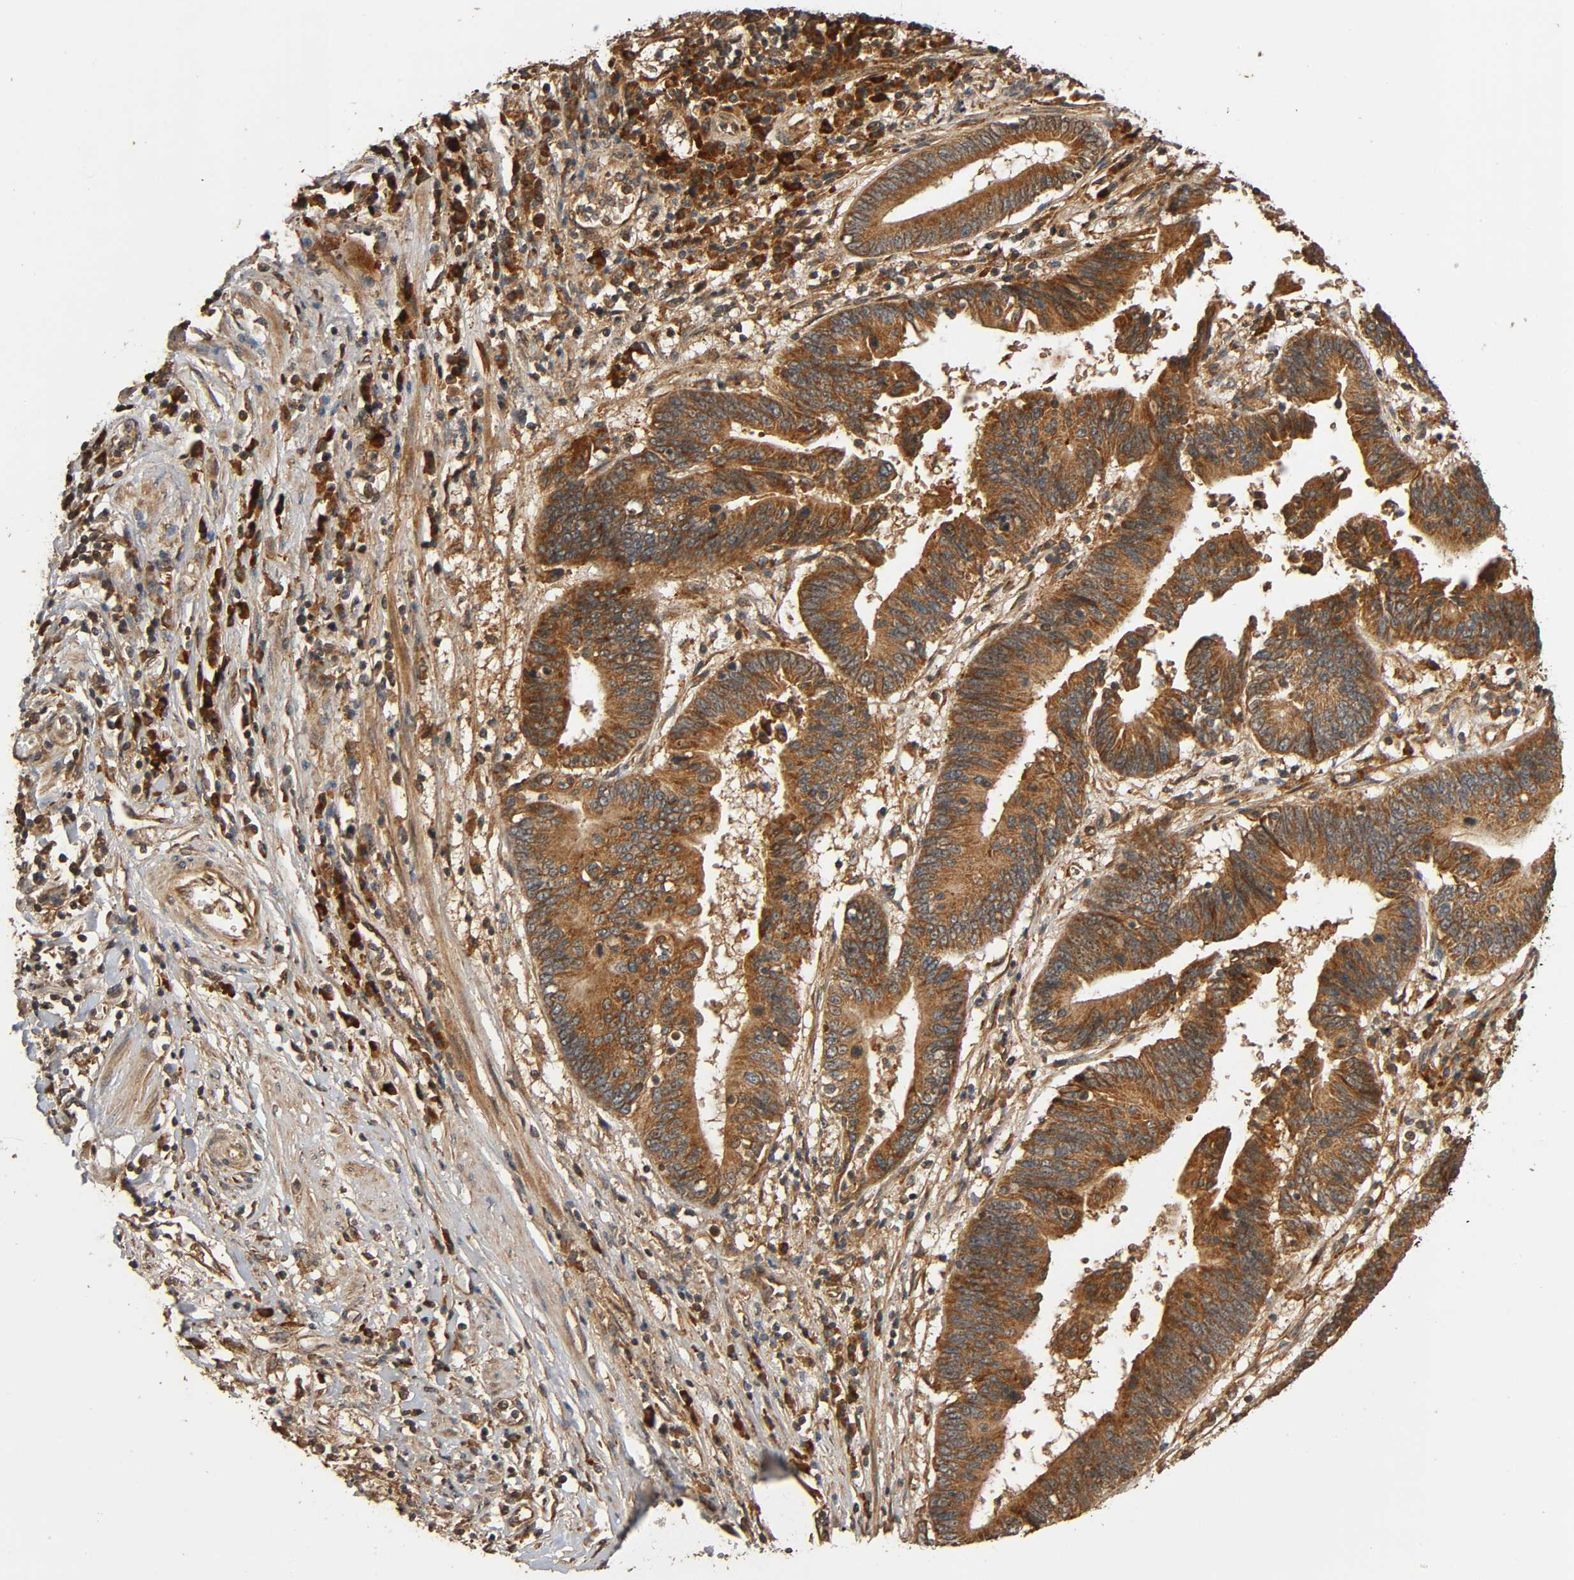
{"staining": {"intensity": "strong", "quantity": ">75%", "location": "cytoplasmic/membranous"}, "tissue": "pancreatic cancer", "cell_type": "Tumor cells", "image_type": "cancer", "snomed": [{"axis": "morphology", "description": "Adenocarcinoma, NOS"}, {"axis": "topography", "description": "Pancreas"}], "caption": "Pancreatic cancer tissue shows strong cytoplasmic/membranous expression in approximately >75% of tumor cells, visualized by immunohistochemistry. The staining was performed using DAB (3,3'-diaminobenzidine) to visualize the protein expression in brown, while the nuclei were stained in blue with hematoxylin (Magnification: 20x).", "gene": "MAP3K8", "patient": {"sex": "female", "age": 48}}